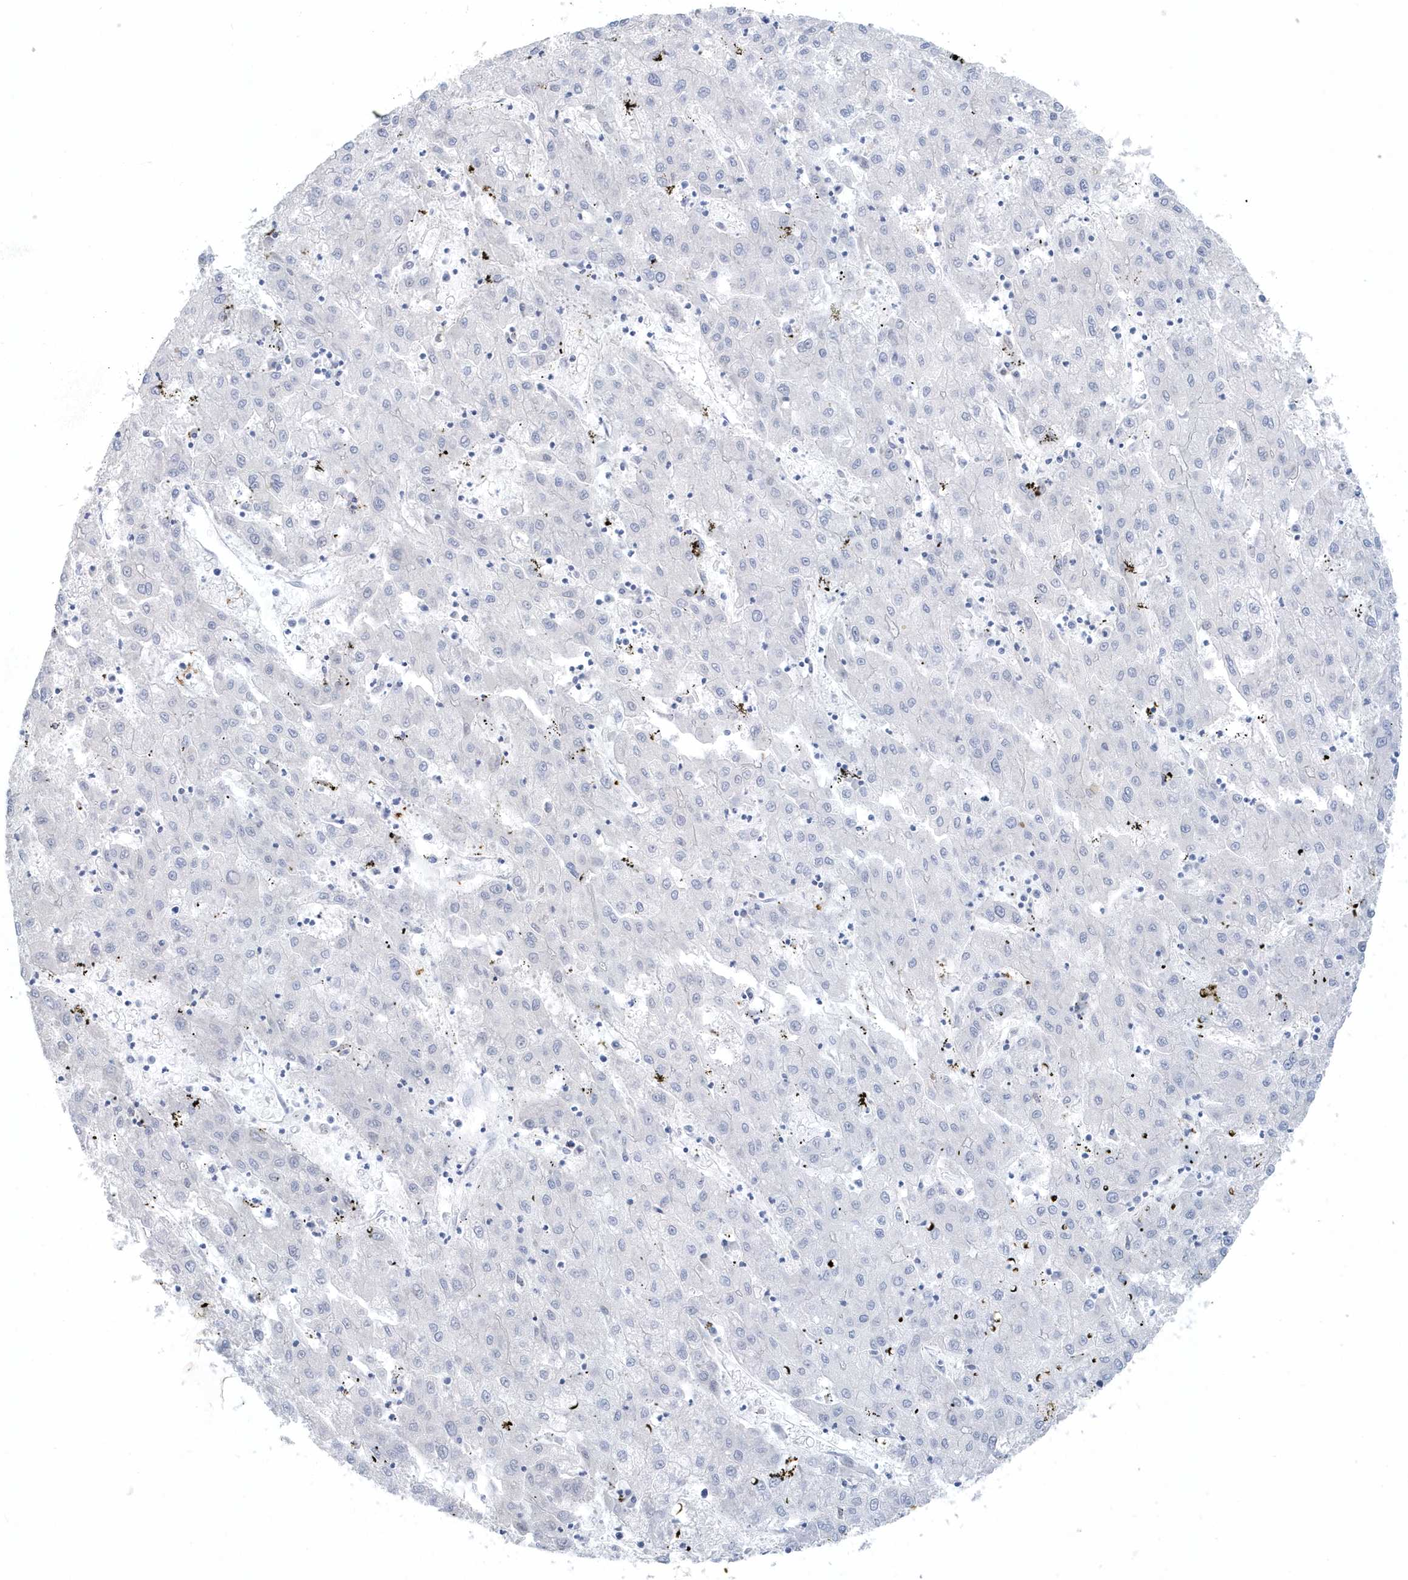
{"staining": {"intensity": "negative", "quantity": "none", "location": "none"}, "tissue": "liver cancer", "cell_type": "Tumor cells", "image_type": "cancer", "snomed": [{"axis": "morphology", "description": "Carcinoma, Hepatocellular, NOS"}, {"axis": "topography", "description": "Liver"}], "caption": "Hepatocellular carcinoma (liver) was stained to show a protein in brown. There is no significant expression in tumor cells.", "gene": "FAM98A", "patient": {"sex": "male", "age": 72}}